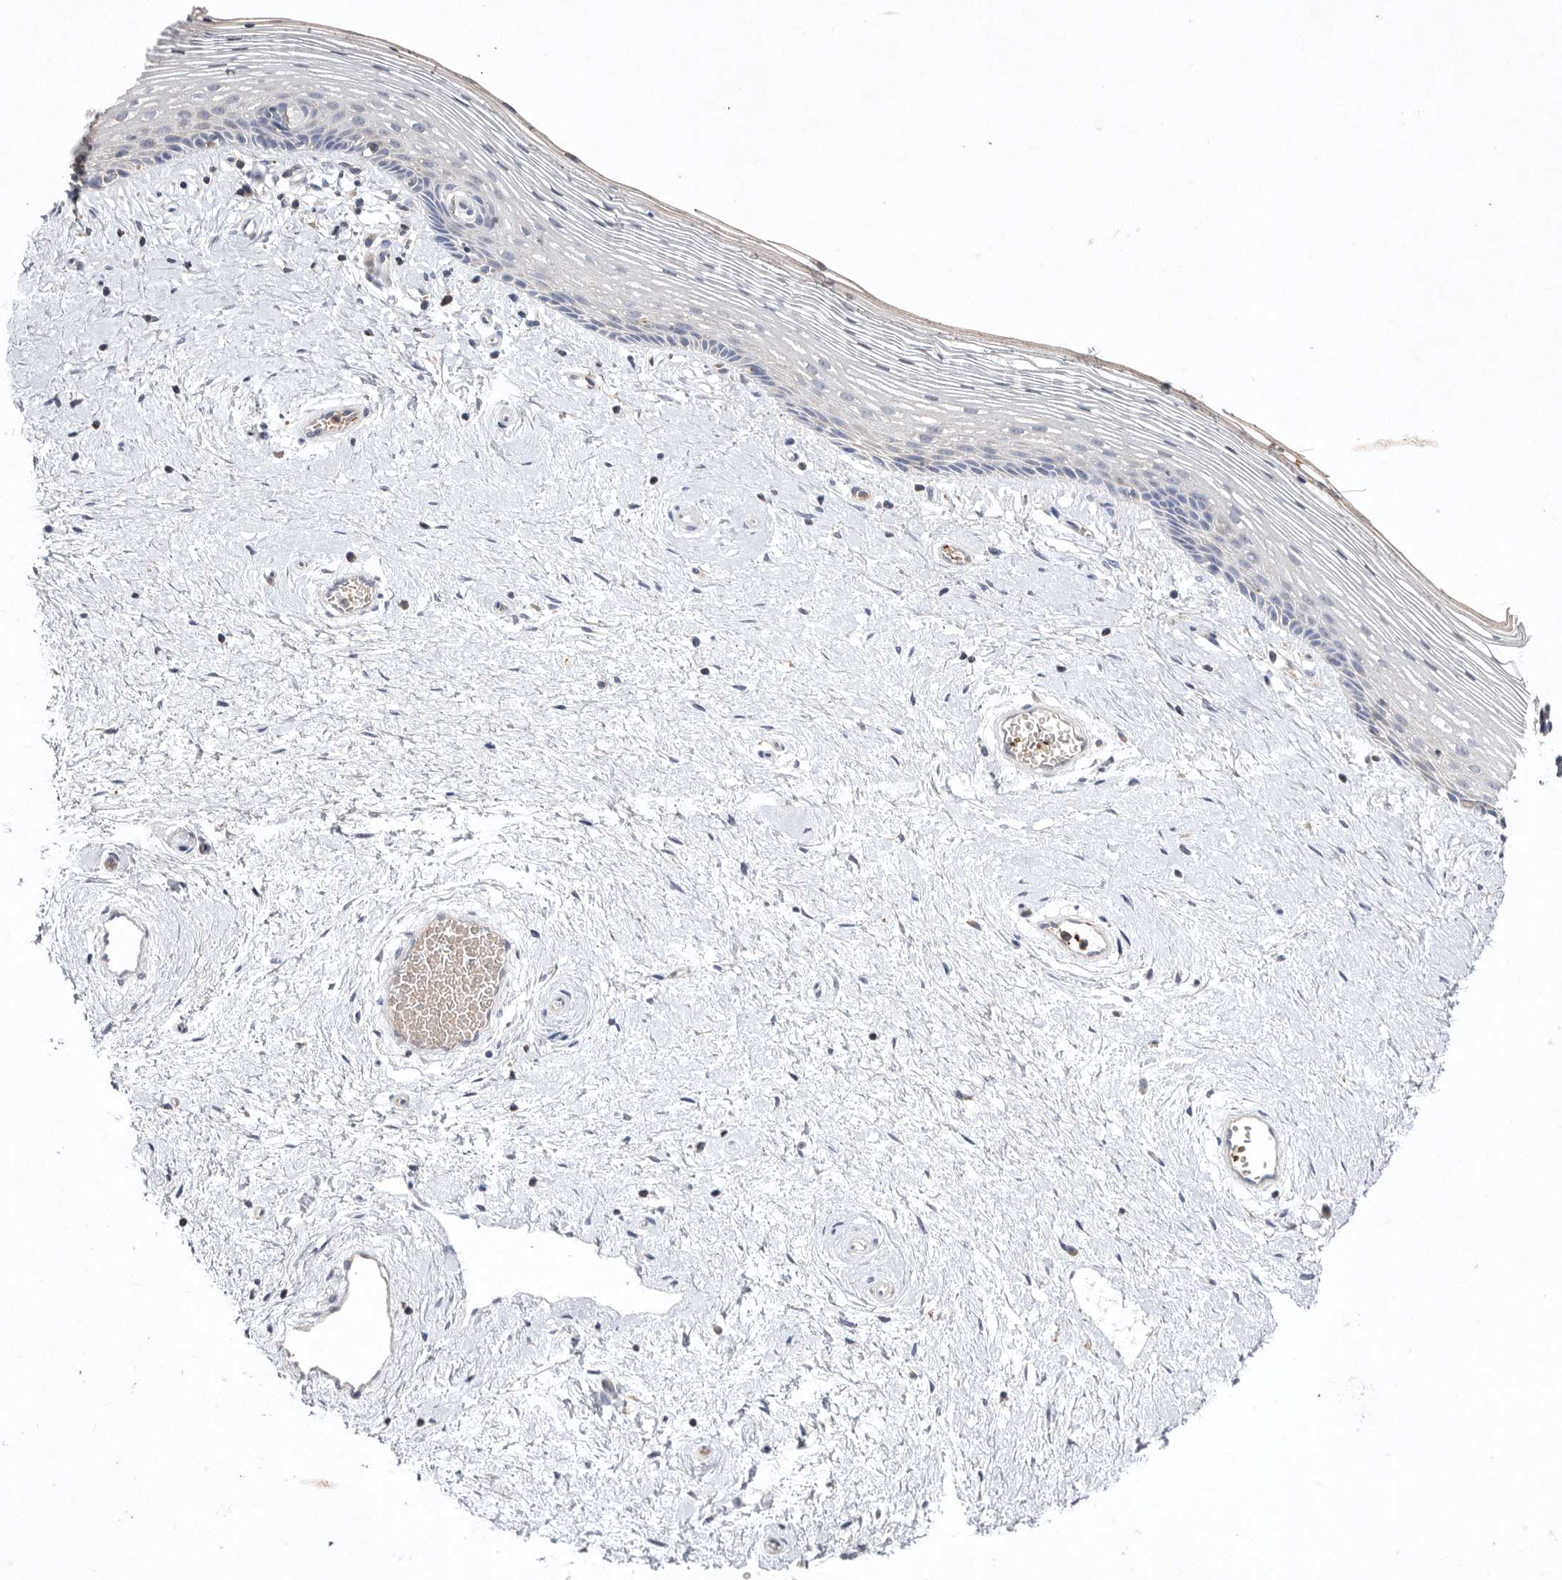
{"staining": {"intensity": "negative", "quantity": "none", "location": "none"}, "tissue": "vagina", "cell_type": "Squamous epithelial cells", "image_type": "normal", "snomed": [{"axis": "morphology", "description": "Normal tissue, NOS"}, {"axis": "topography", "description": "Vagina"}], "caption": "Immunohistochemistry histopathology image of benign vagina: vagina stained with DAB (3,3'-diaminobenzidine) exhibits no significant protein positivity in squamous epithelial cells. (Stains: DAB (3,3'-diaminobenzidine) immunohistochemistry (IHC) with hematoxylin counter stain, Microscopy: brightfield microscopy at high magnification).", "gene": "TNFSF14", "patient": {"sex": "female", "age": 46}}